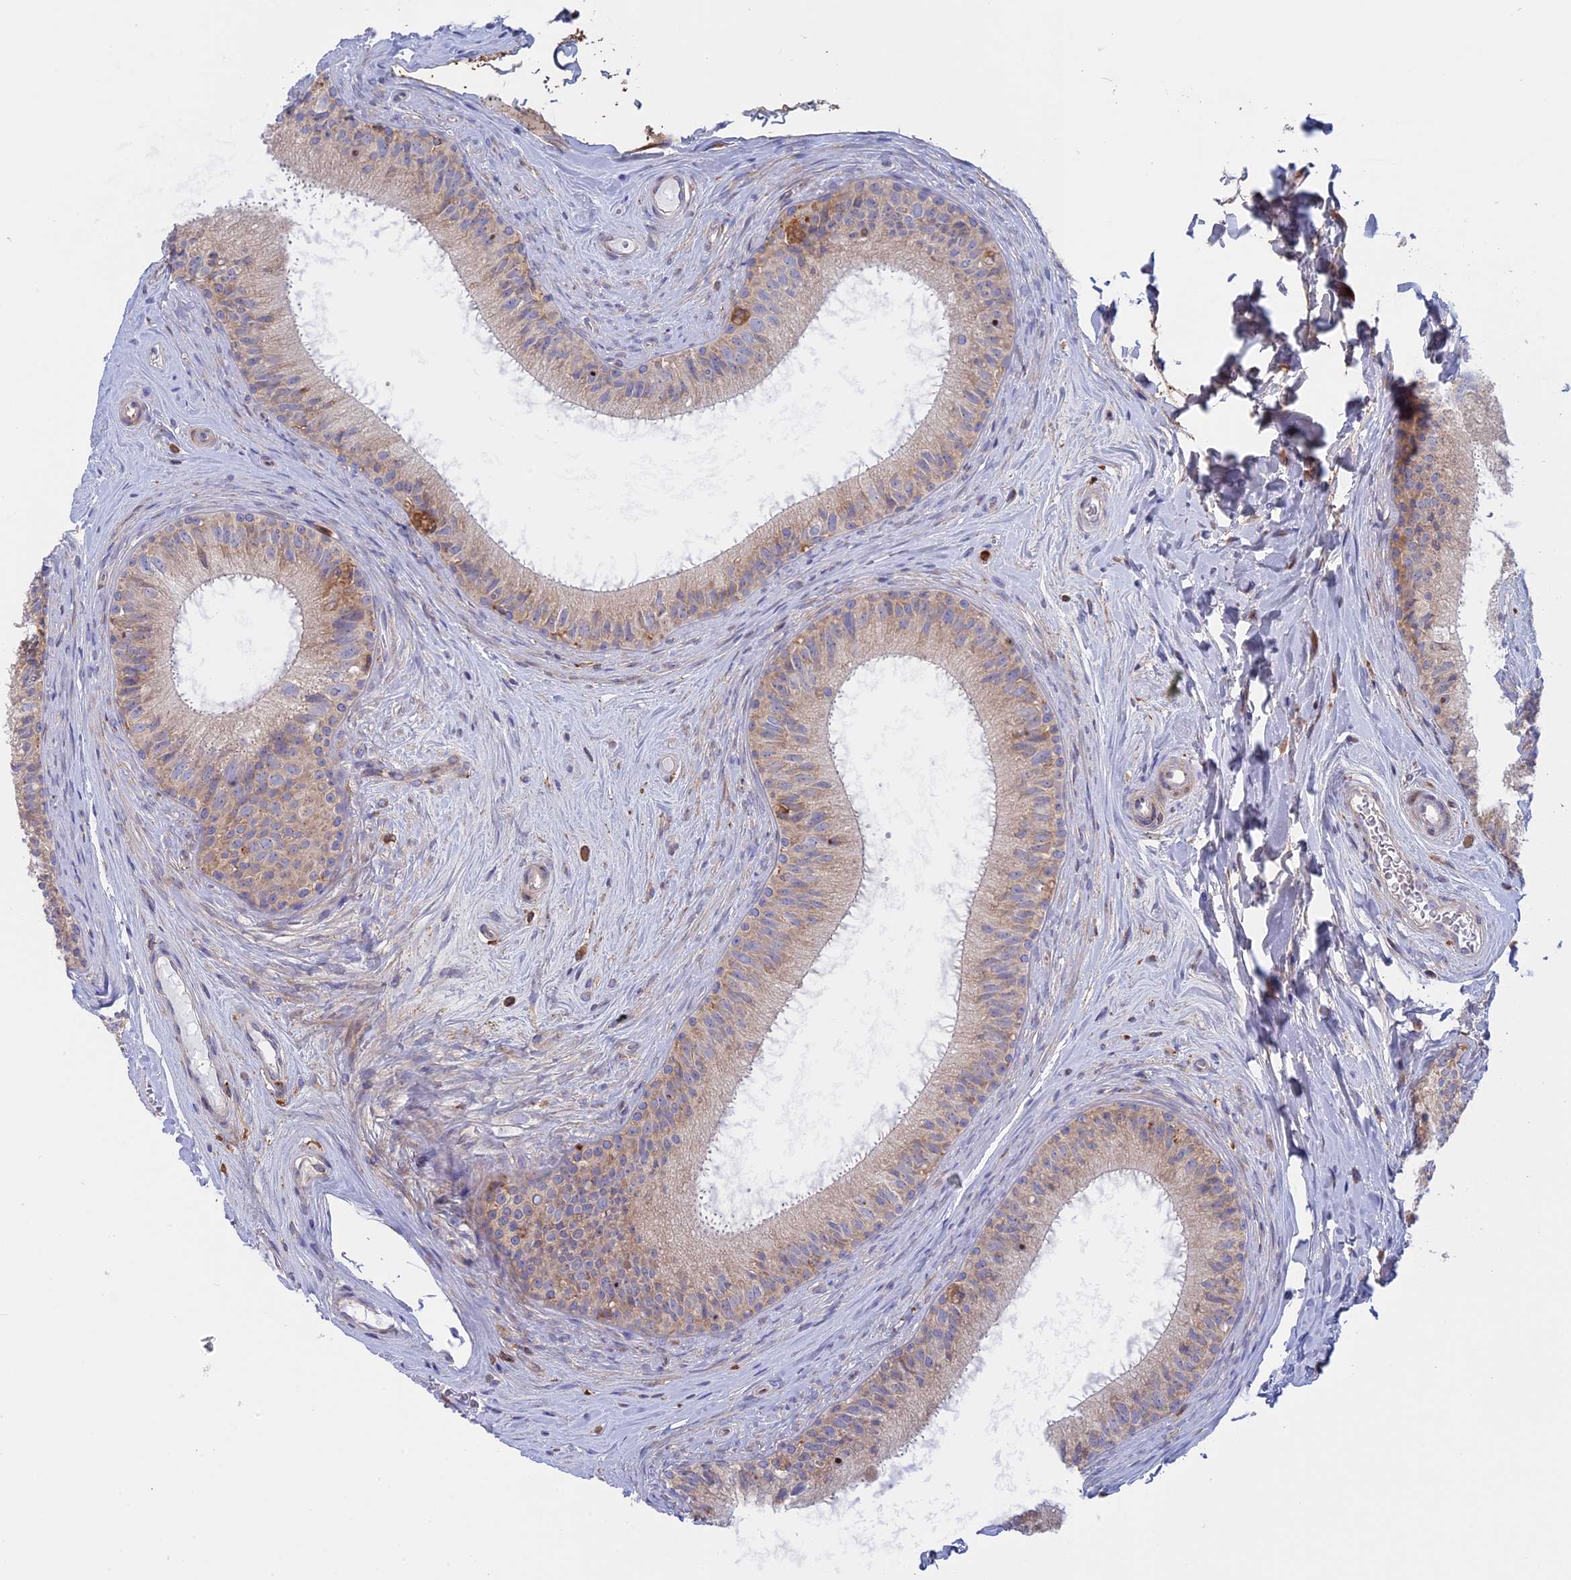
{"staining": {"intensity": "moderate", "quantity": "<25%", "location": "cytoplasmic/membranous"}, "tissue": "epididymis", "cell_type": "Glandular cells", "image_type": "normal", "snomed": [{"axis": "morphology", "description": "Normal tissue, NOS"}, {"axis": "topography", "description": "Epididymis"}], "caption": "Moderate cytoplasmic/membranous staining for a protein is appreciated in about <25% of glandular cells of benign epididymis using immunohistochemistry.", "gene": "GMIP", "patient": {"sex": "male", "age": 33}}